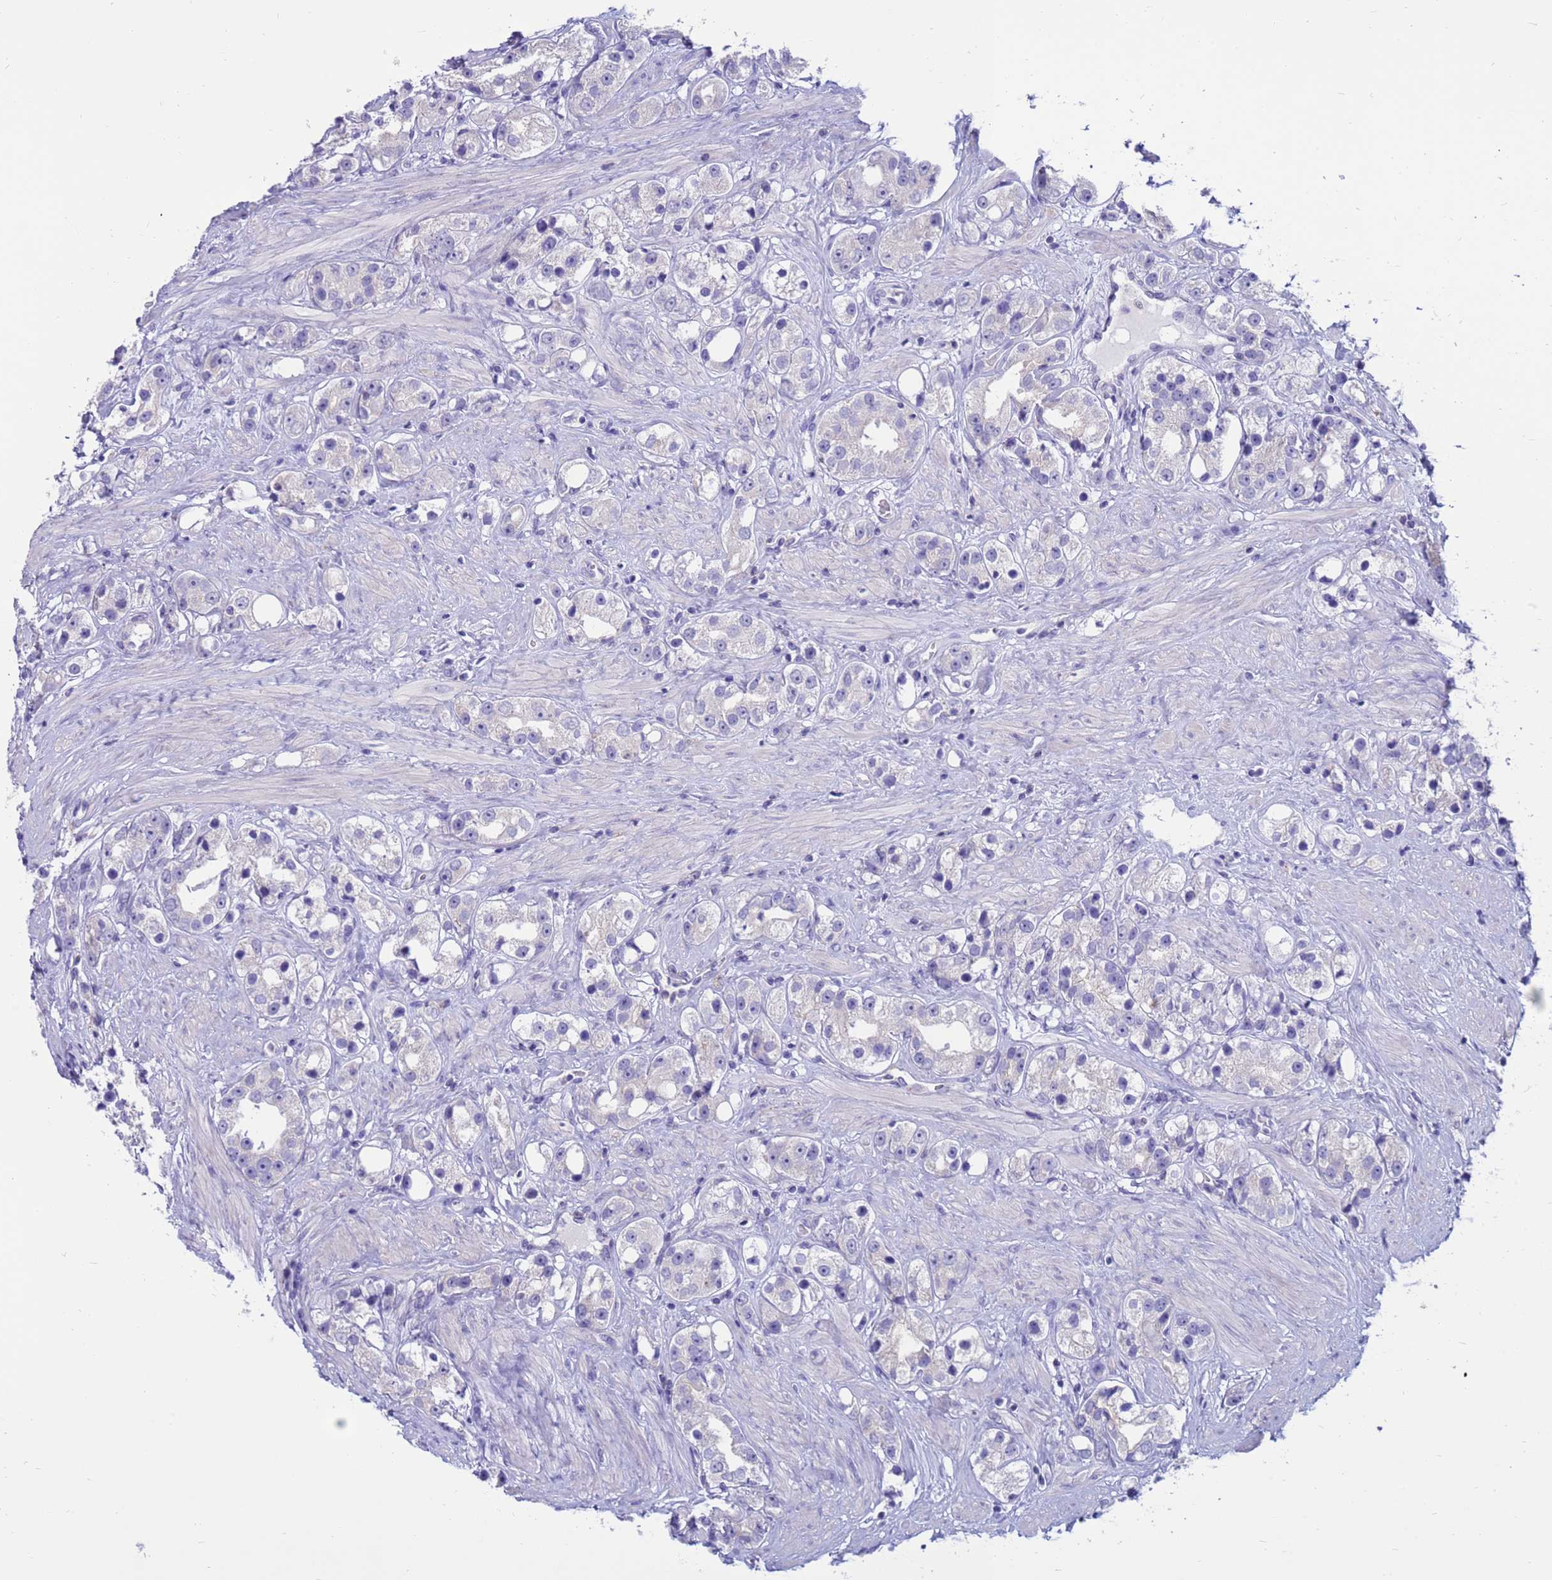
{"staining": {"intensity": "negative", "quantity": "none", "location": "none"}, "tissue": "prostate cancer", "cell_type": "Tumor cells", "image_type": "cancer", "snomed": [{"axis": "morphology", "description": "Adenocarcinoma, NOS"}, {"axis": "topography", "description": "Prostate"}], "caption": "The micrograph shows no staining of tumor cells in prostate adenocarcinoma.", "gene": "PDE10A", "patient": {"sex": "male", "age": 79}}